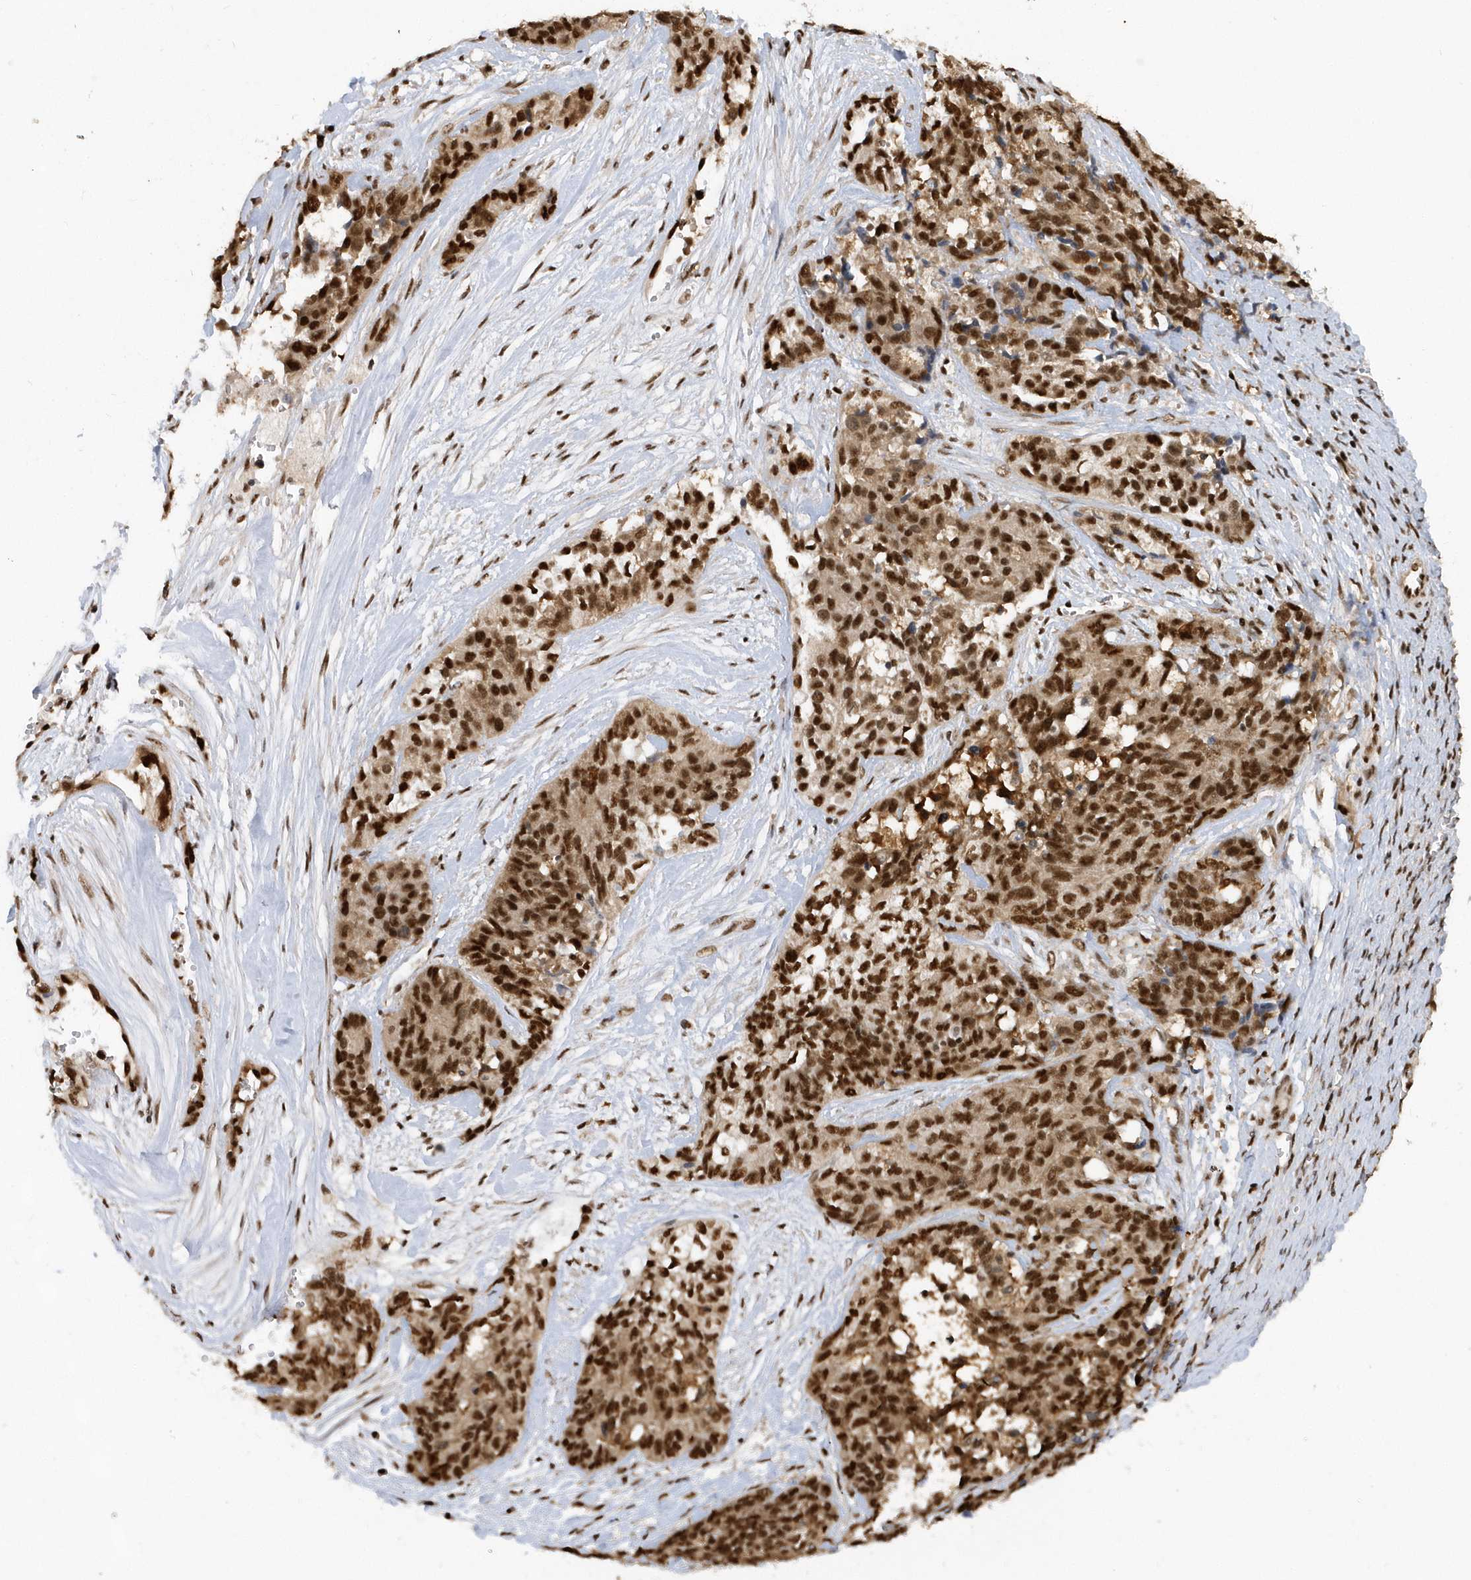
{"staining": {"intensity": "strong", "quantity": ">75%", "location": "nuclear"}, "tissue": "ovarian cancer", "cell_type": "Tumor cells", "image_type": "cancer", "snomed": [{"axis": "morphology", "description": "Cystadenocarcinoma, serous, NOS"}, {"axis": "topography", "description": "Ovary"}], "caption": "Protein expression analysis of ovarian cancer (serous cystadenocarcinoma) displays strong nuclear staining in about >75% of tumor cells.", "gene": "SEPHS1", "patient": {"sex": "female", "age": 44}}